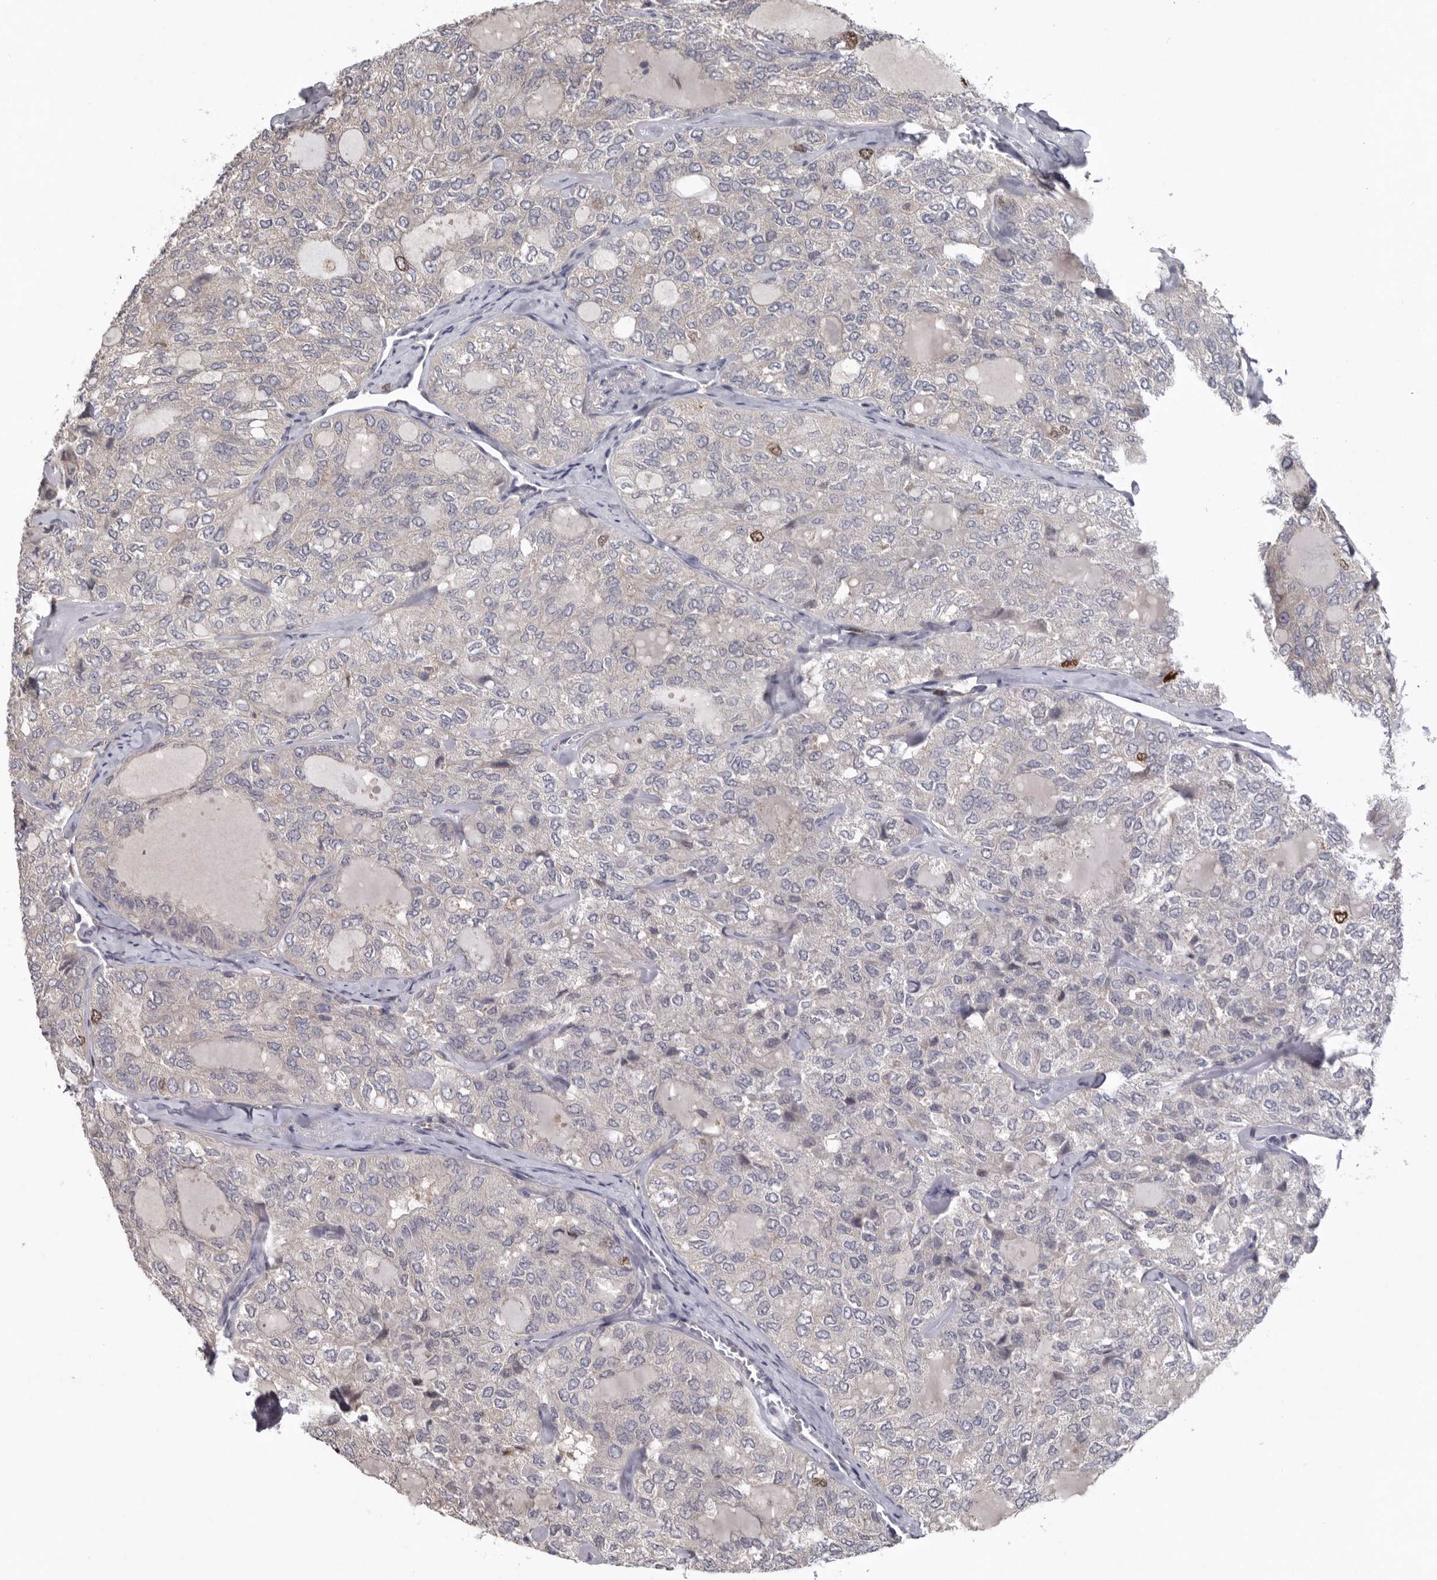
{"staining": {"intensity": "moderate", "quantity": "<25%", "location": "nuclear"}, "tissue": "thyroid cancer", "cell_type": "Tumor cells", "image_type": "cancer", "snomed": [{"axis": "morphology", "description": "Follicular adenoma carcinoma, NOS"}, {"axis": "topography", "description": "Thyroid gland"}], "caption": "Immunohistochemical staining of thyroid follicular adenoma carcinoma shows moderate nuclear protein expression in about <25% of tumor cells. Nuclei are stained in blue.", "gene": "CDCA8", "patient": {"sex": "male", "age": 75}}